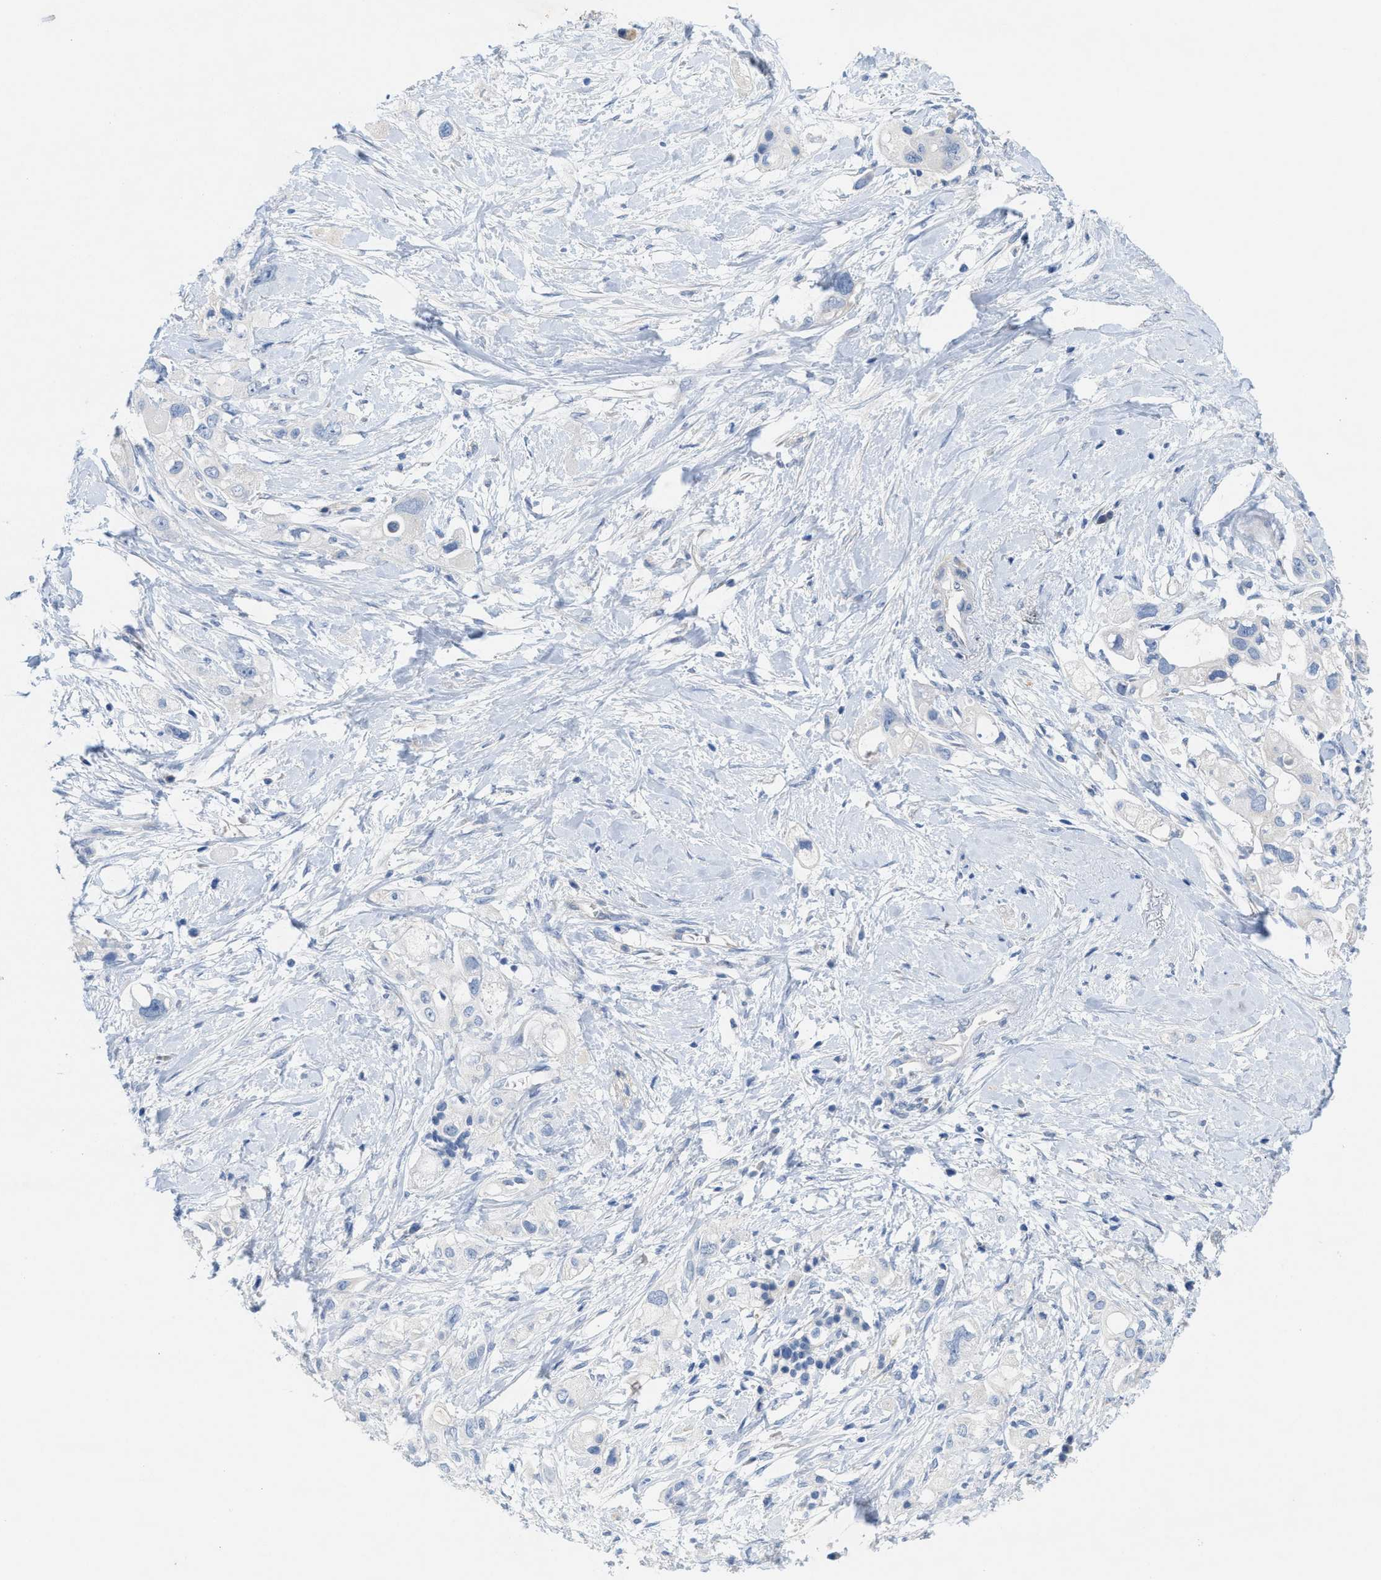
{"staining": {"intensity": "negative", "quantity": "none", "location": "none"}, "tissue": "pancreatic cancer", "cell_type": "Tumor cells", "image_type": "cancer", "snomed": [{"axis": "morphology", "description": "Adenocarcinoma, NOS"}, {"axis": "topography", "description": "Pancreas"}], "caption": "DAB (3,3'-diaminobenzidine) immunohistochemical staining of adenocarcinoma (pancreatic) reveals no significant positivity in tumor cells.", "gene": "CPA2", "patient": {"sex": "female", "age": 56}}